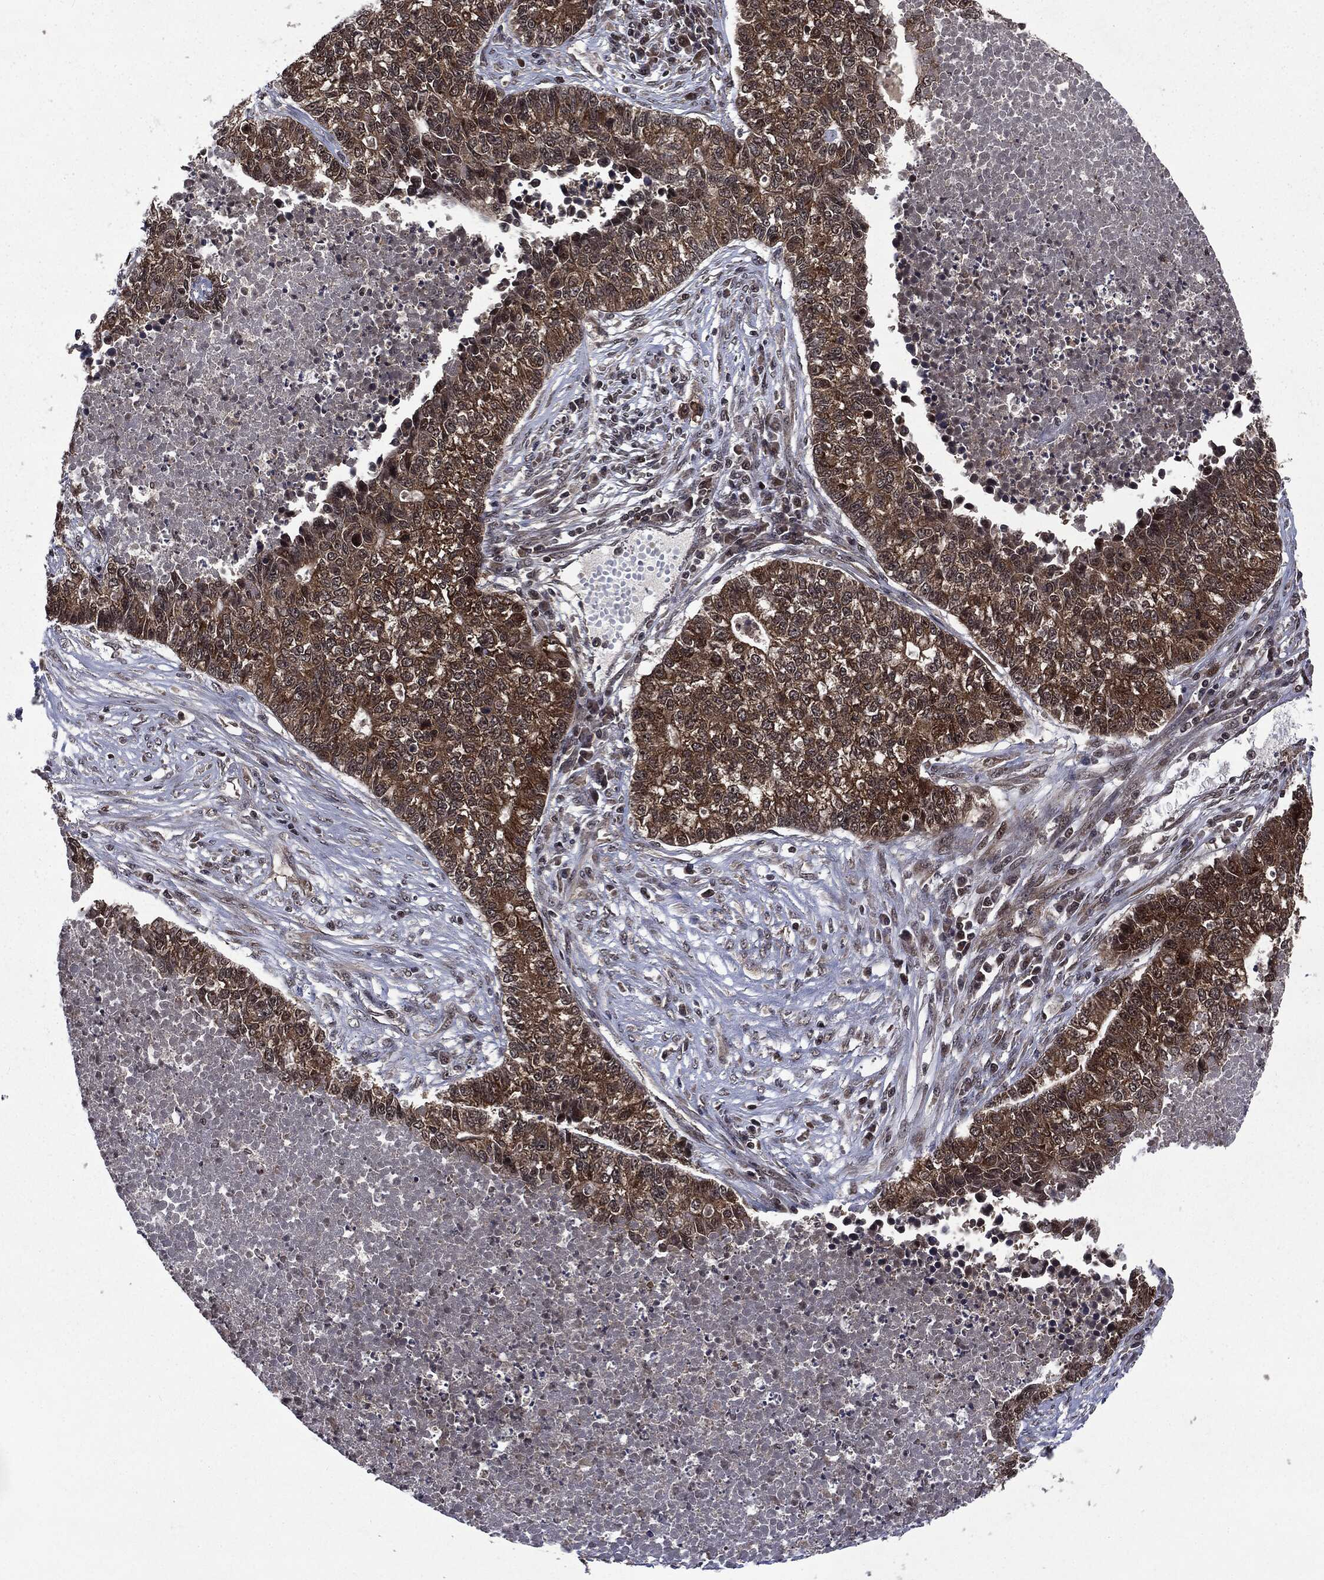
{"staining": {"intensity": "strong", "quantity": "25%-75%", "location": "cytoplasmic/membranous"}, "tissue": "lung cancer", "cell_type": "Tumor cells", "image_type": "cancer", "snomed": [{"axis": "morphology", "description": "Adenocarcinoma, NOS"}, {"axis": "topography", "description": "Lung"}], "caption": "Immunohistochemistry (IHC) staining of lung adenocarcinoma, which reveals high levels of strong cytoplasmic/membranous expression in approximately 25%-75% of tumor cells indicating strong cytoplasmic/membranous protein staining. The staining was performed using DAB (brown) for protein detection and nuclei were counterstained in hematoxylin (blue).", "gene": "STAU2", "patient": {"sex": "male", "age": 57}}